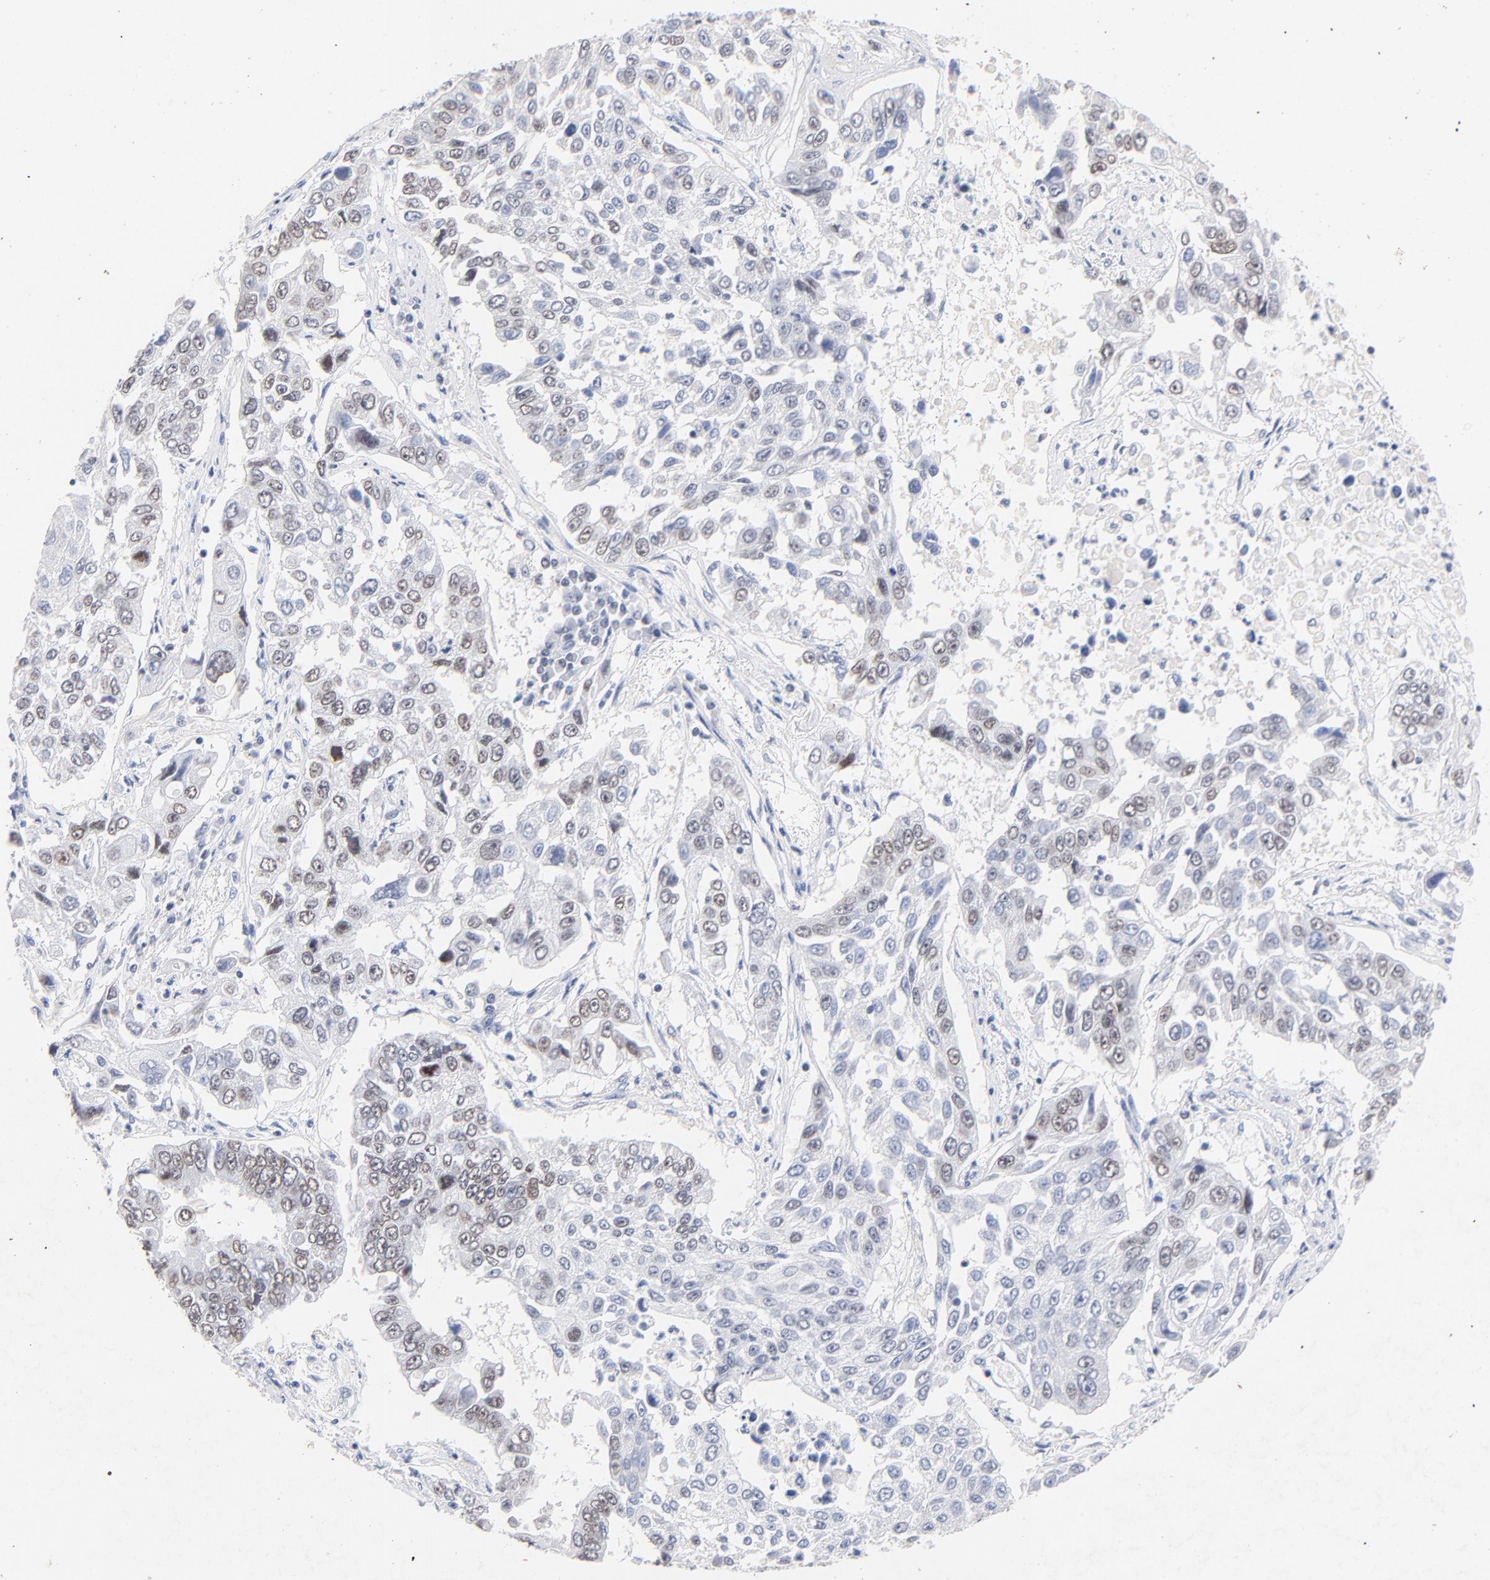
{"staining": {"intensity": "weak", "quantity": "25%-75%", "location": "nuclear"}, "tissue": "lung cancer", "cell_type": "Tumor cells", "image_type": "cancer", "snomed": [{"axis": "morphology", "description": "Squamous cell carcinoma, NOS"}, {"axis": "topography", "description": "Lung"}], "caption": "Human squamous cell carcinoma (lung) stained with a brown dye shows weak nuclear positive positivity in about 25%-75% of tumor cells.", "gene": "ORC2", "patient": {"sex": "male", "age": 71}}